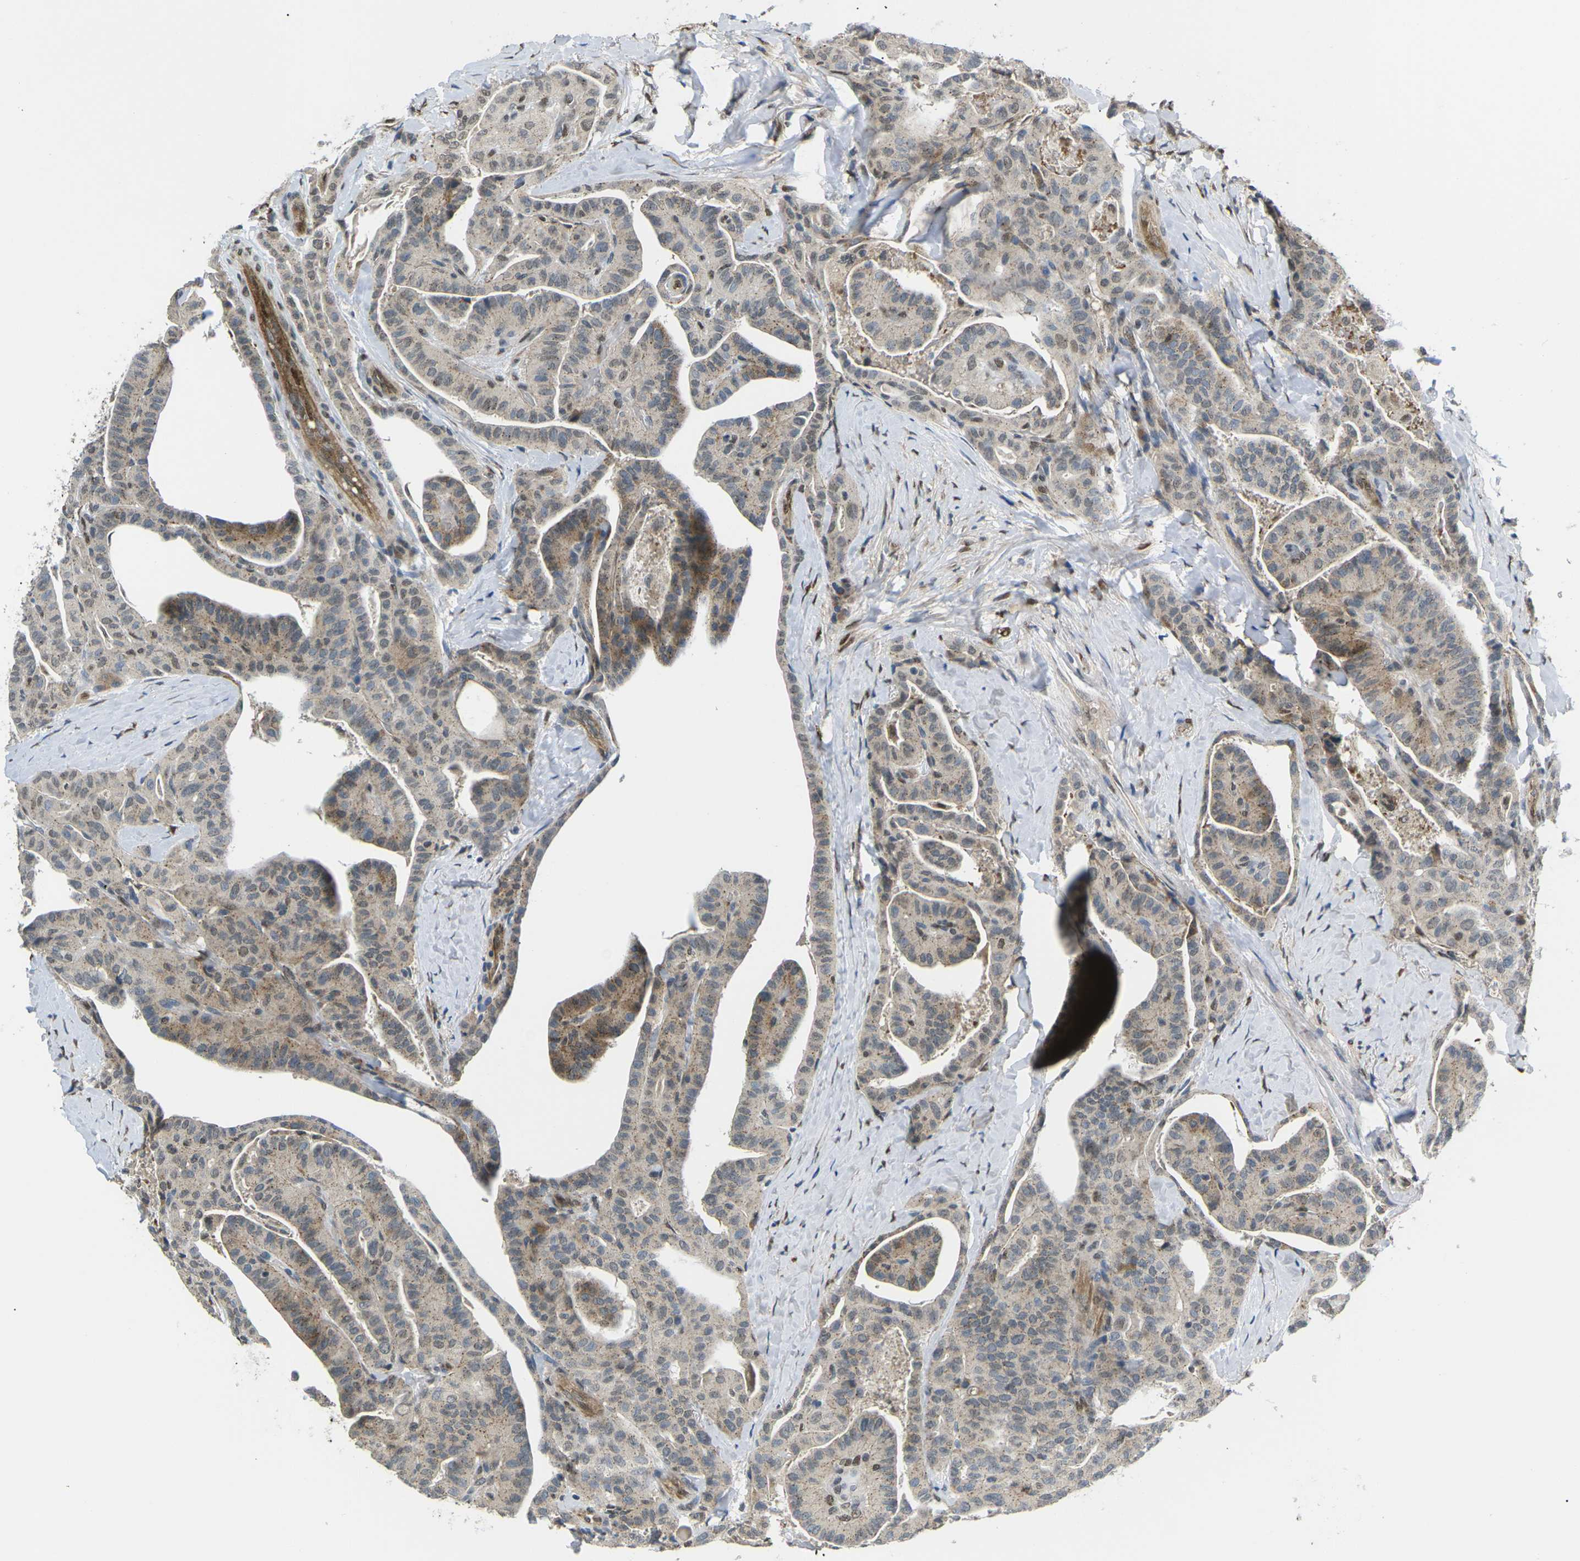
{"staining": {"intensity": "moderate", "quantity": "<25%", "location": "cytoplasmic/membranous"}, "tissue": "thyroid cancer", "cell_type": "Tumor cells", "image_type": "cancer", "snomed": [{"axis": "morphology", "description": "Papillary adenocarcinoma, NOS"}, {"axis": "topography", "description": "Thyroid gland"}], "caption": "Protein expression analysis of human thyroid papillary adenocarcinoma reveals moderate cytoplasmic/membranous expression in approximately <25% of tumor cells.", "gene": "ERBB4", "patient": {"sex": "male", "age": 77}}